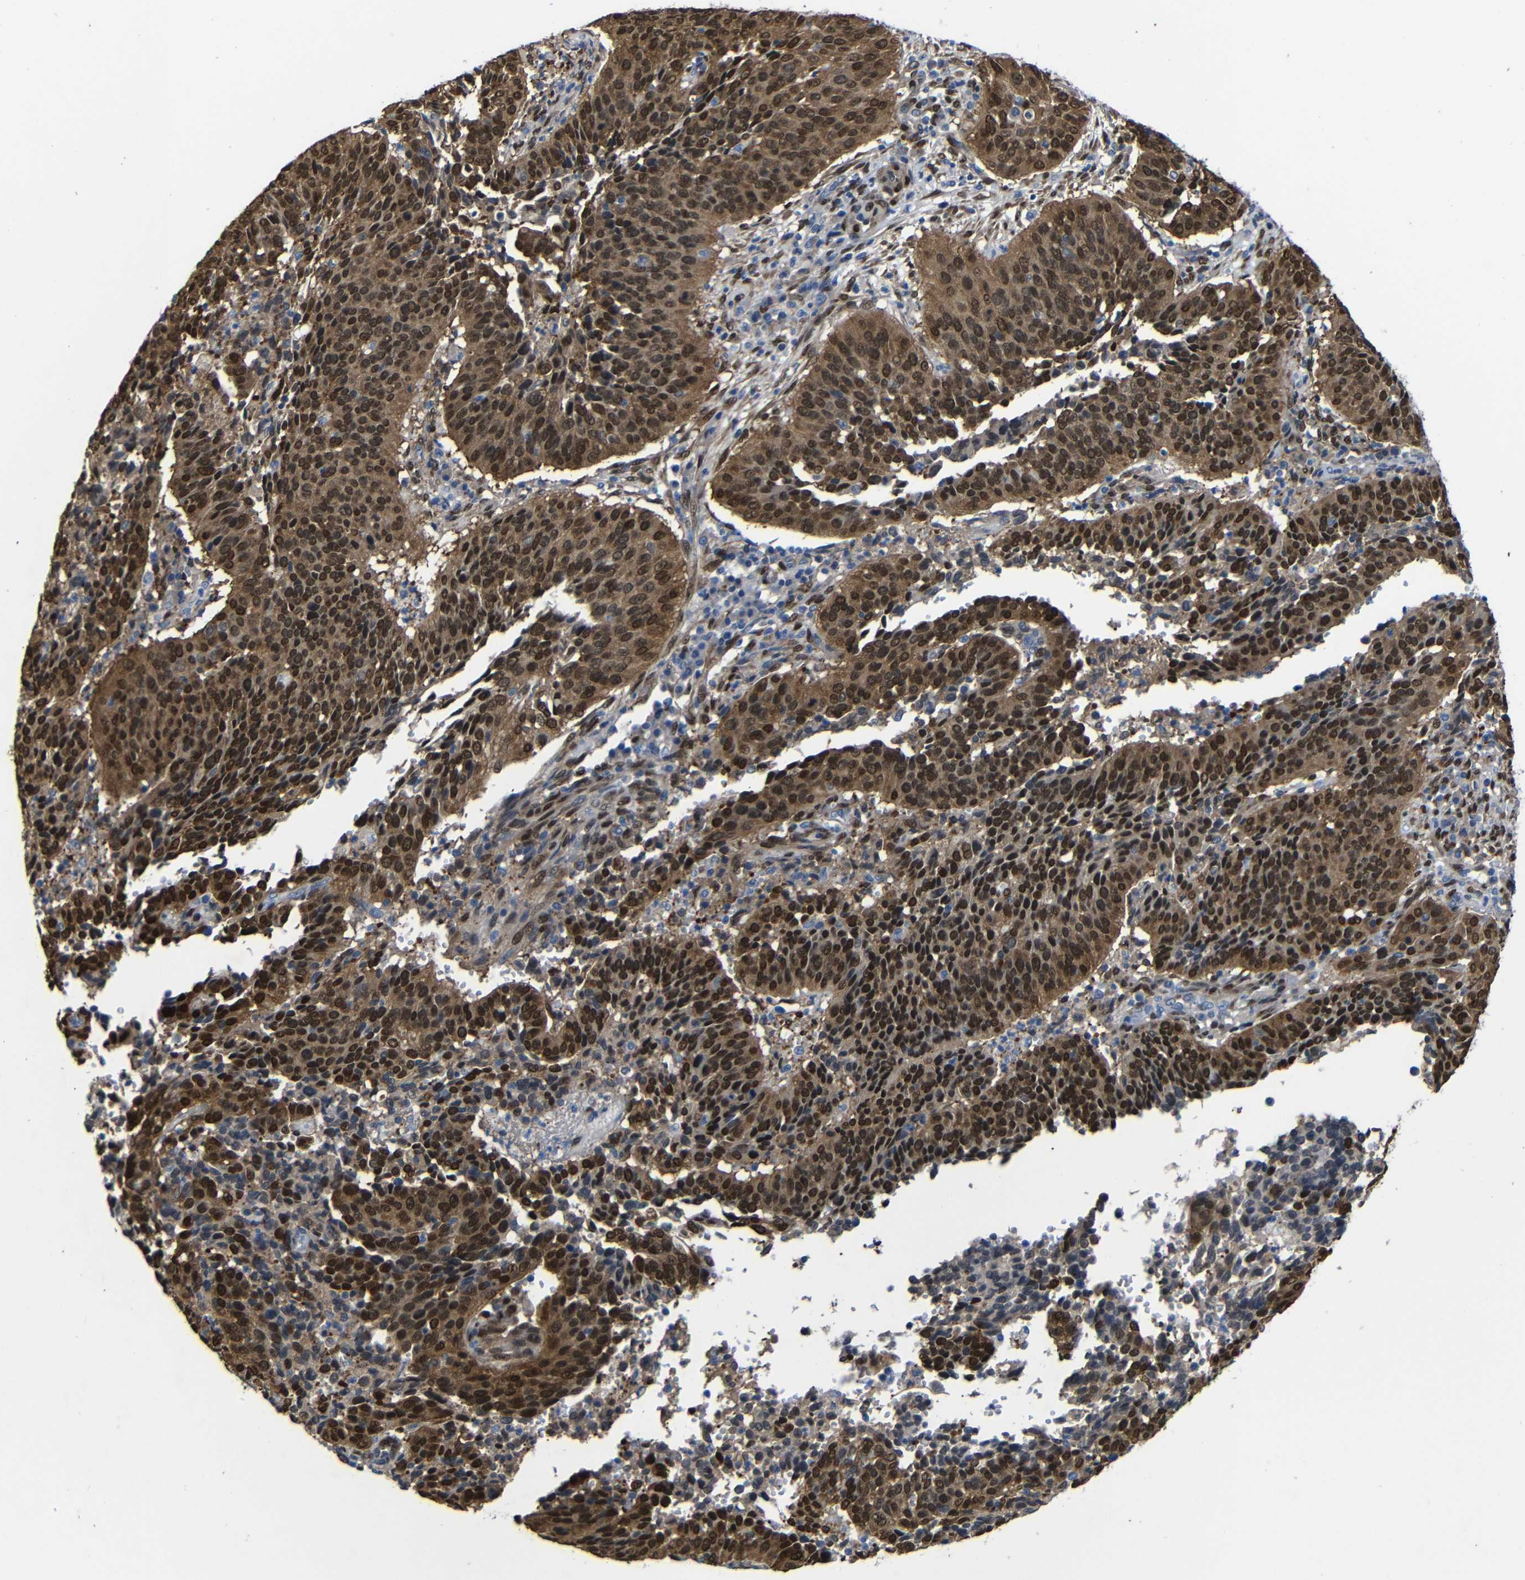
{"staining": {"intensity": "strong", "quantity": ">75%", "location": "cytoplasmic/membranous,nuclear"}, "tissue": "cervical cancer", "cell_type": "Tumor cells", "image_type": "cancer", "snomed": [{"axis": "morphology", "description": "Normal tissue, NOS"}, {"axis": "morphology", "description": "Squamous cell carcinoma, NOS"}, {"axis": "topography", "description": "Cervix"}], "caption": "Cervical cancer (squamous cell carcinoma) was stained to show a protein in brown. There is high levels of strong cytoplasmic/membranous and nuclear positivity in approximately >75% of tumor cells.", "gene": "YAP1", "patient": {"sex": "female", "age": 39}}